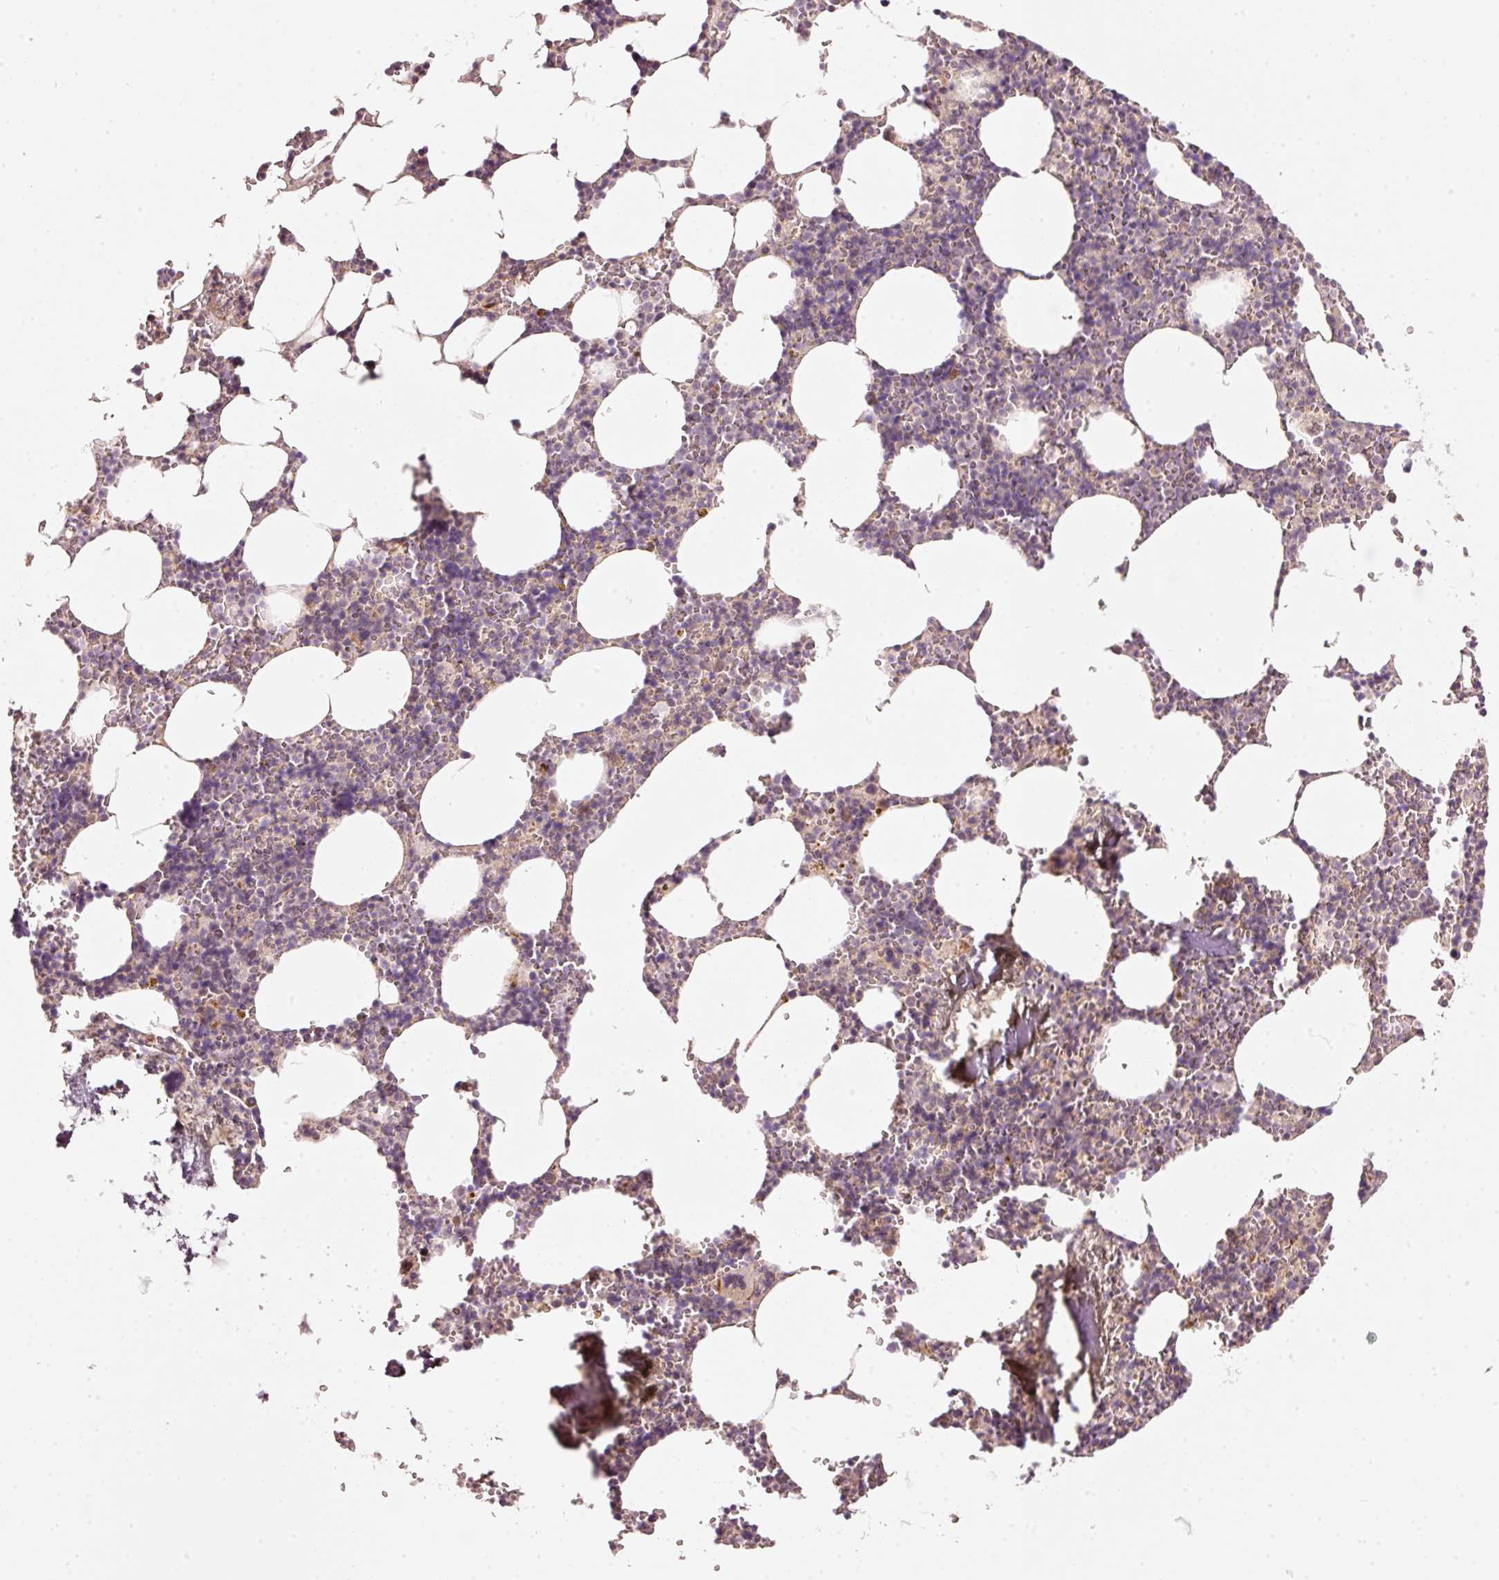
{"staining": {"intensity": "moderate", "quantity": "<25%", "location": "cytoplasmic/membranous"}, "tissue": "bone marrow", "cell_type": "Hematopoietic cells", "image_type": "normal", "snomed": [{"axis": "morphology", "description": "Normal tissue, NOS"}, {"axis": "topography", "description": "Bone marrow"}], "caption": "The immunohistochemical stain highlights moderate cytoplasmic/membranous positivity in hematopoietic cells of benign bone marrow. (IHC, brightfield microscopy, high magnification).", "gene": "ARHGAP22", "patient": {"sex": "male", "age": 54}}